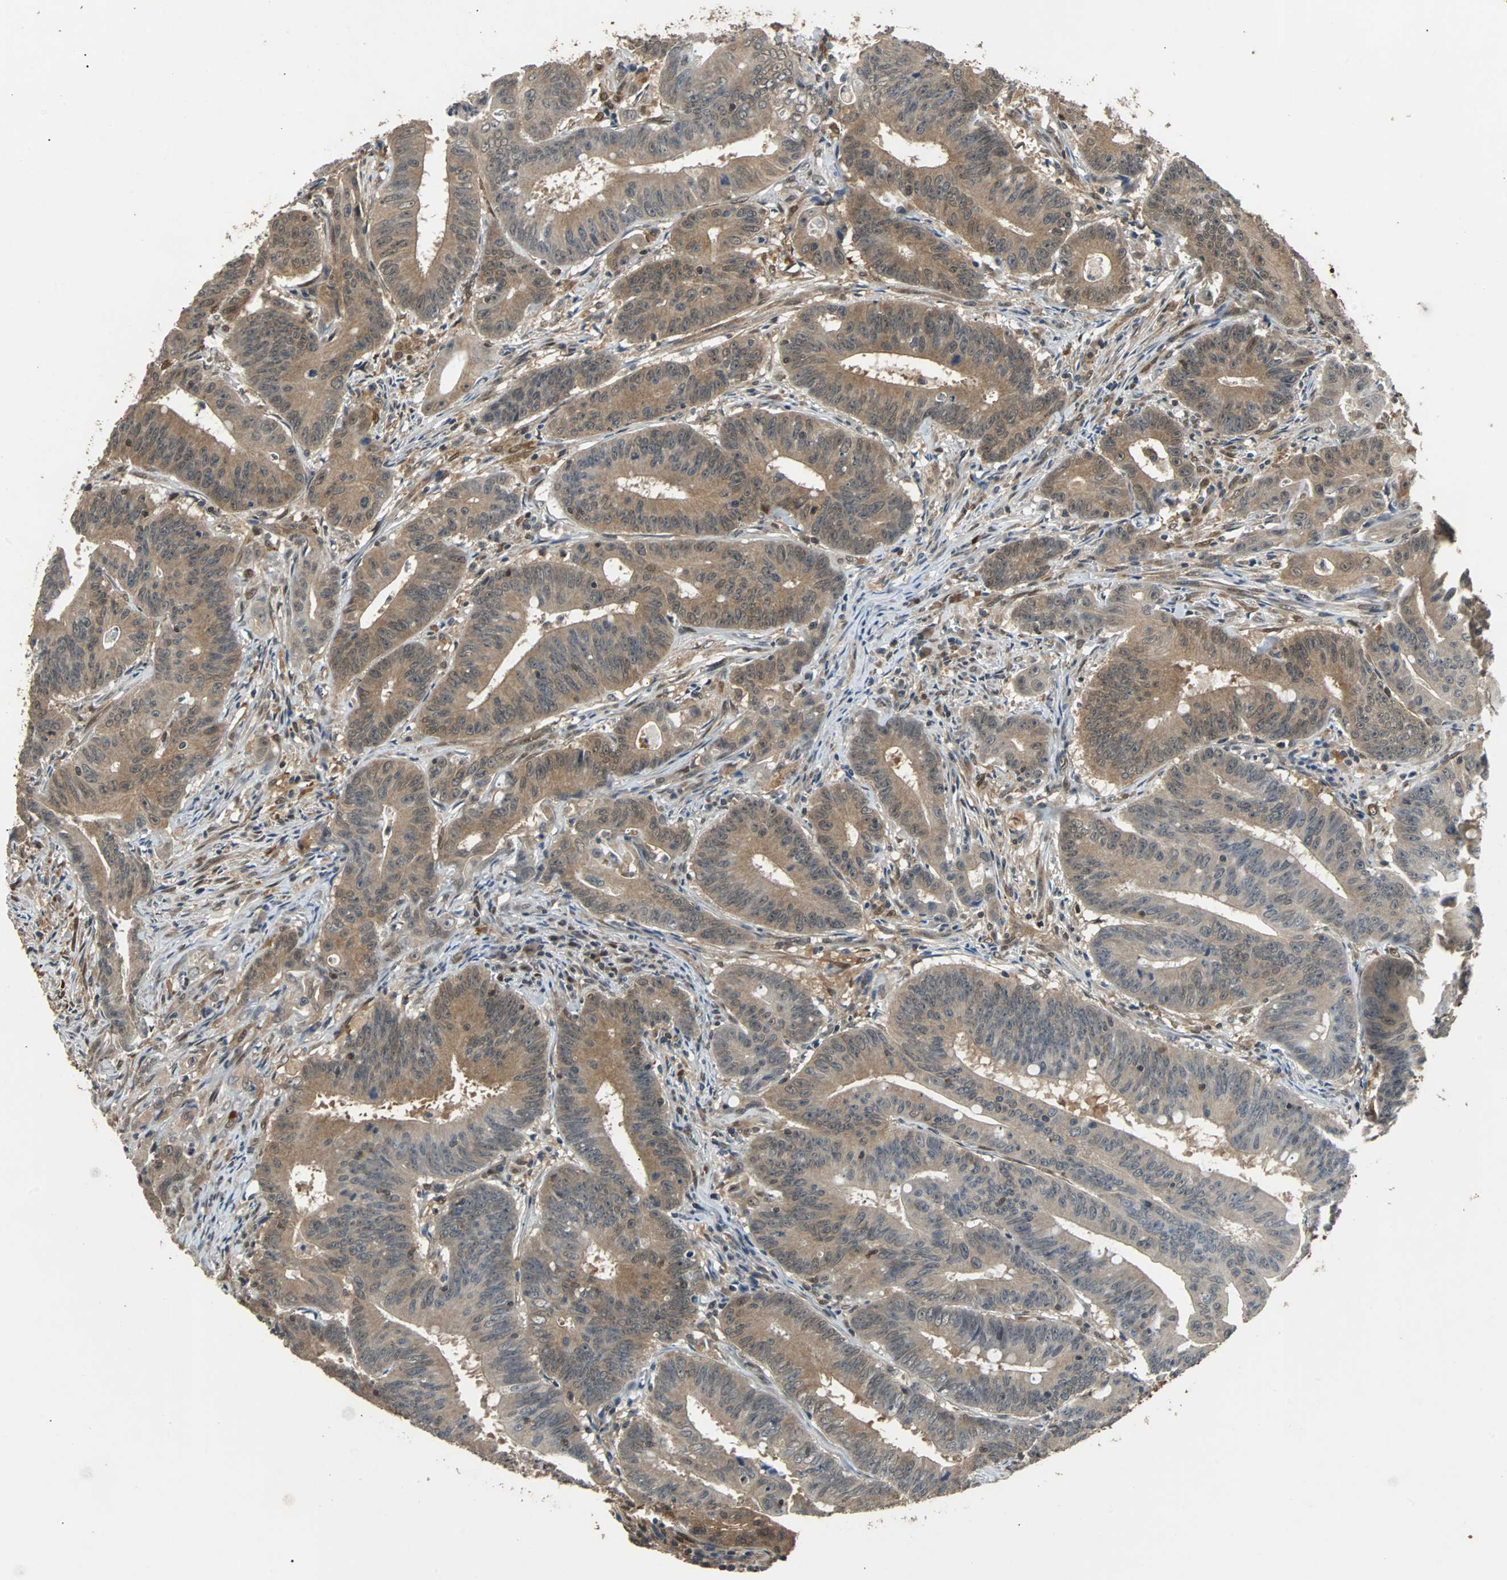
{"staining": {"intensity": "moderate", "quantity": ">75%", "location": "cytoplasmic/membranous,nuclear"}, "tissue": "colorectal cancer", "cell_type": "Tumor cells", "image_type": "cancer", "snomed": [{"axis": "morphology", "description": "Adenocarcinoma, NOS"}, {"axis": "topography", "description": "Colon"}], "caption": "A brown stain highlights moderate cytoplasmic/membranous and nuclear staining of a protein in human colorectal adenocarcinoma tumor cells.", "gene": "PRDX6", "patient": {"sex": "male", "age": 45}}